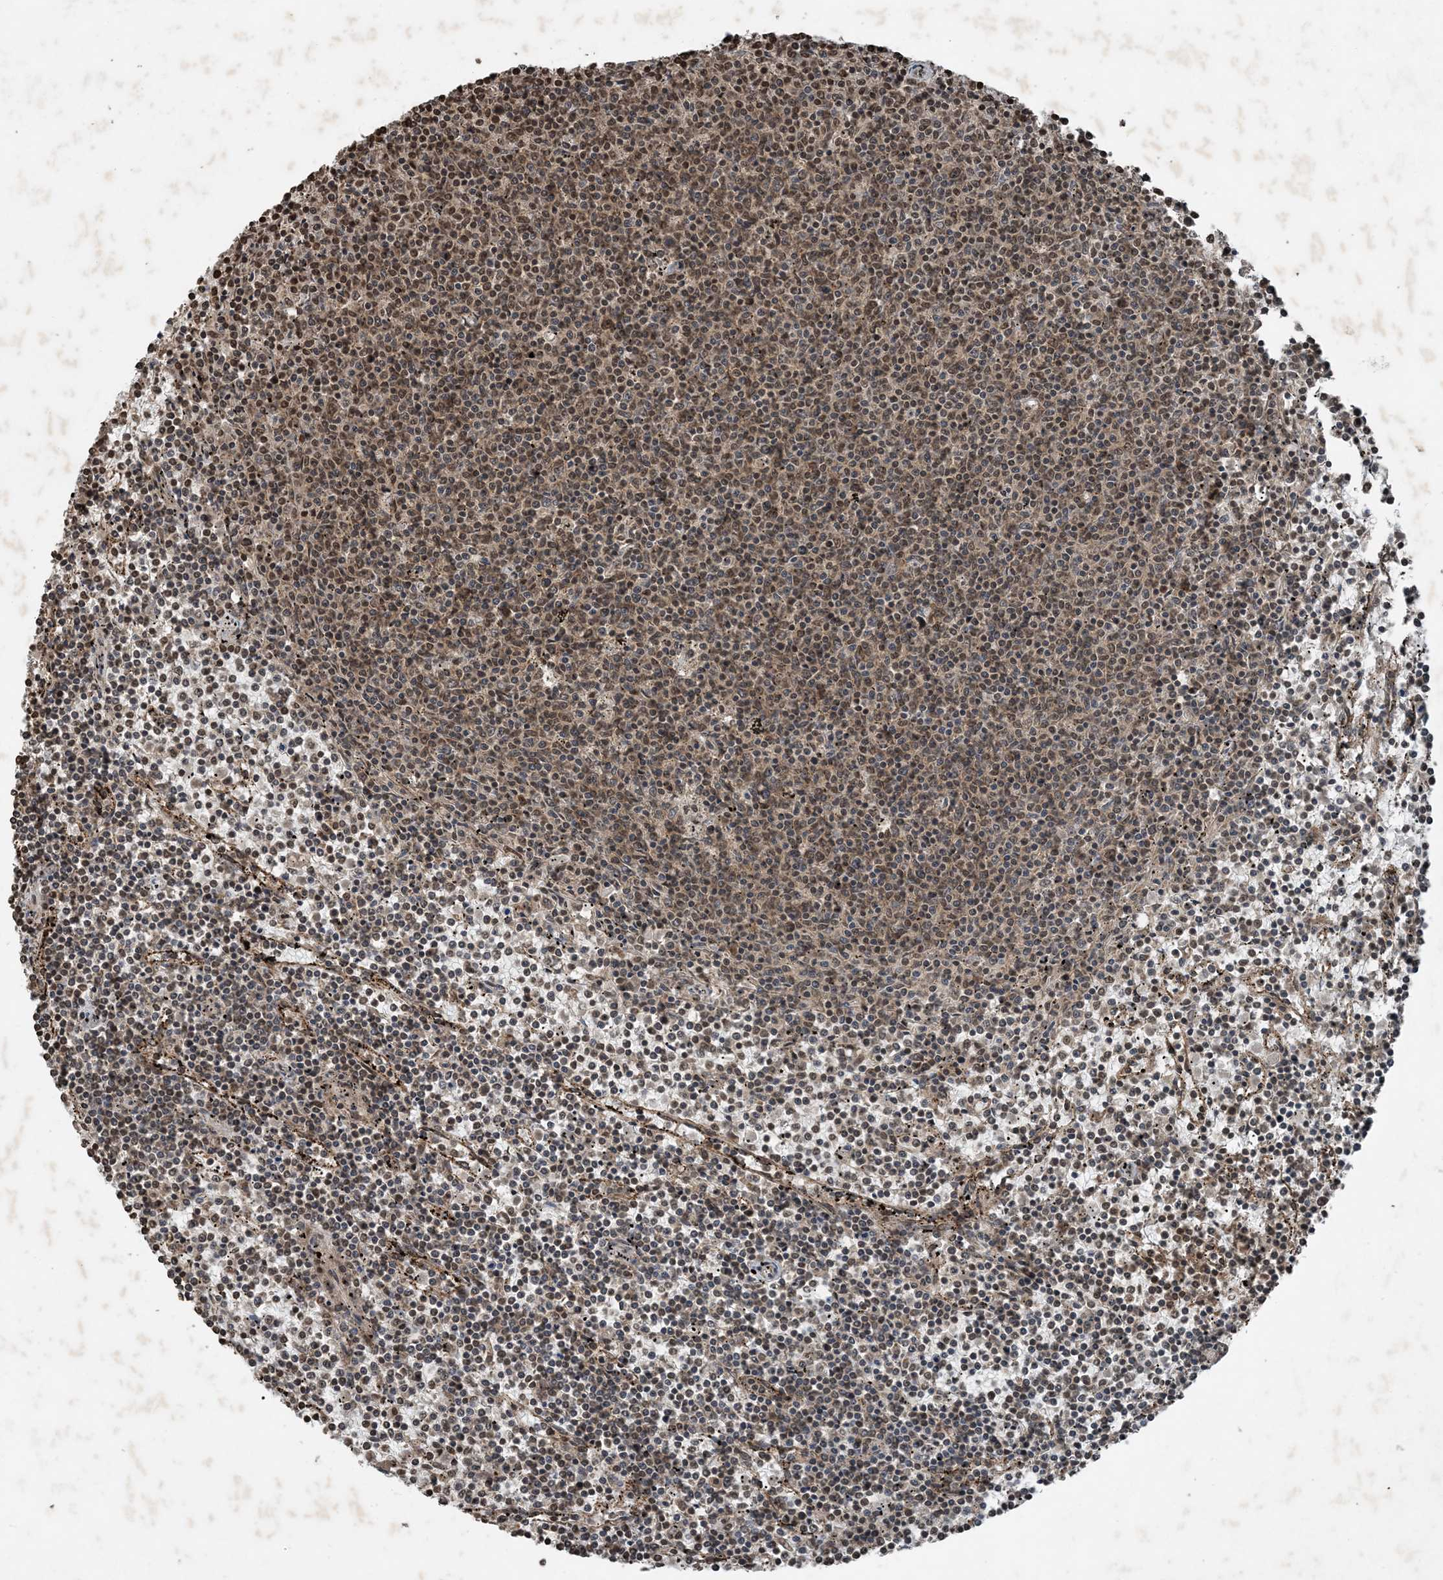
{"staining": {"intensity": "moderate", "quantity": "<25%", "location": "nuclear"}, "tissue": "lymphoma", "cell_type": "Tumor cells", "image_type": "cancer", "snomed": [{"axis": "morphology", "description": "Malignant lymphoma, non-Hodgkin's type, Low grade"}, {"axis": "topography", "description": "Spleen"}], "caption": "Immunohistochemical staining of low-grade malignant lymphoma, non-Hodgkin's type demonstrates low levels of moderate nuclear staining in about <25% of tumor cells. Using DAB (3,3'-diaminobenzidine) (brown) and hematoxylin (blue) stains, captured at high magnification using brightfield microscopy.", "gene": "ZFAND2B", "patient": {"sex": "female", "age": 50}}